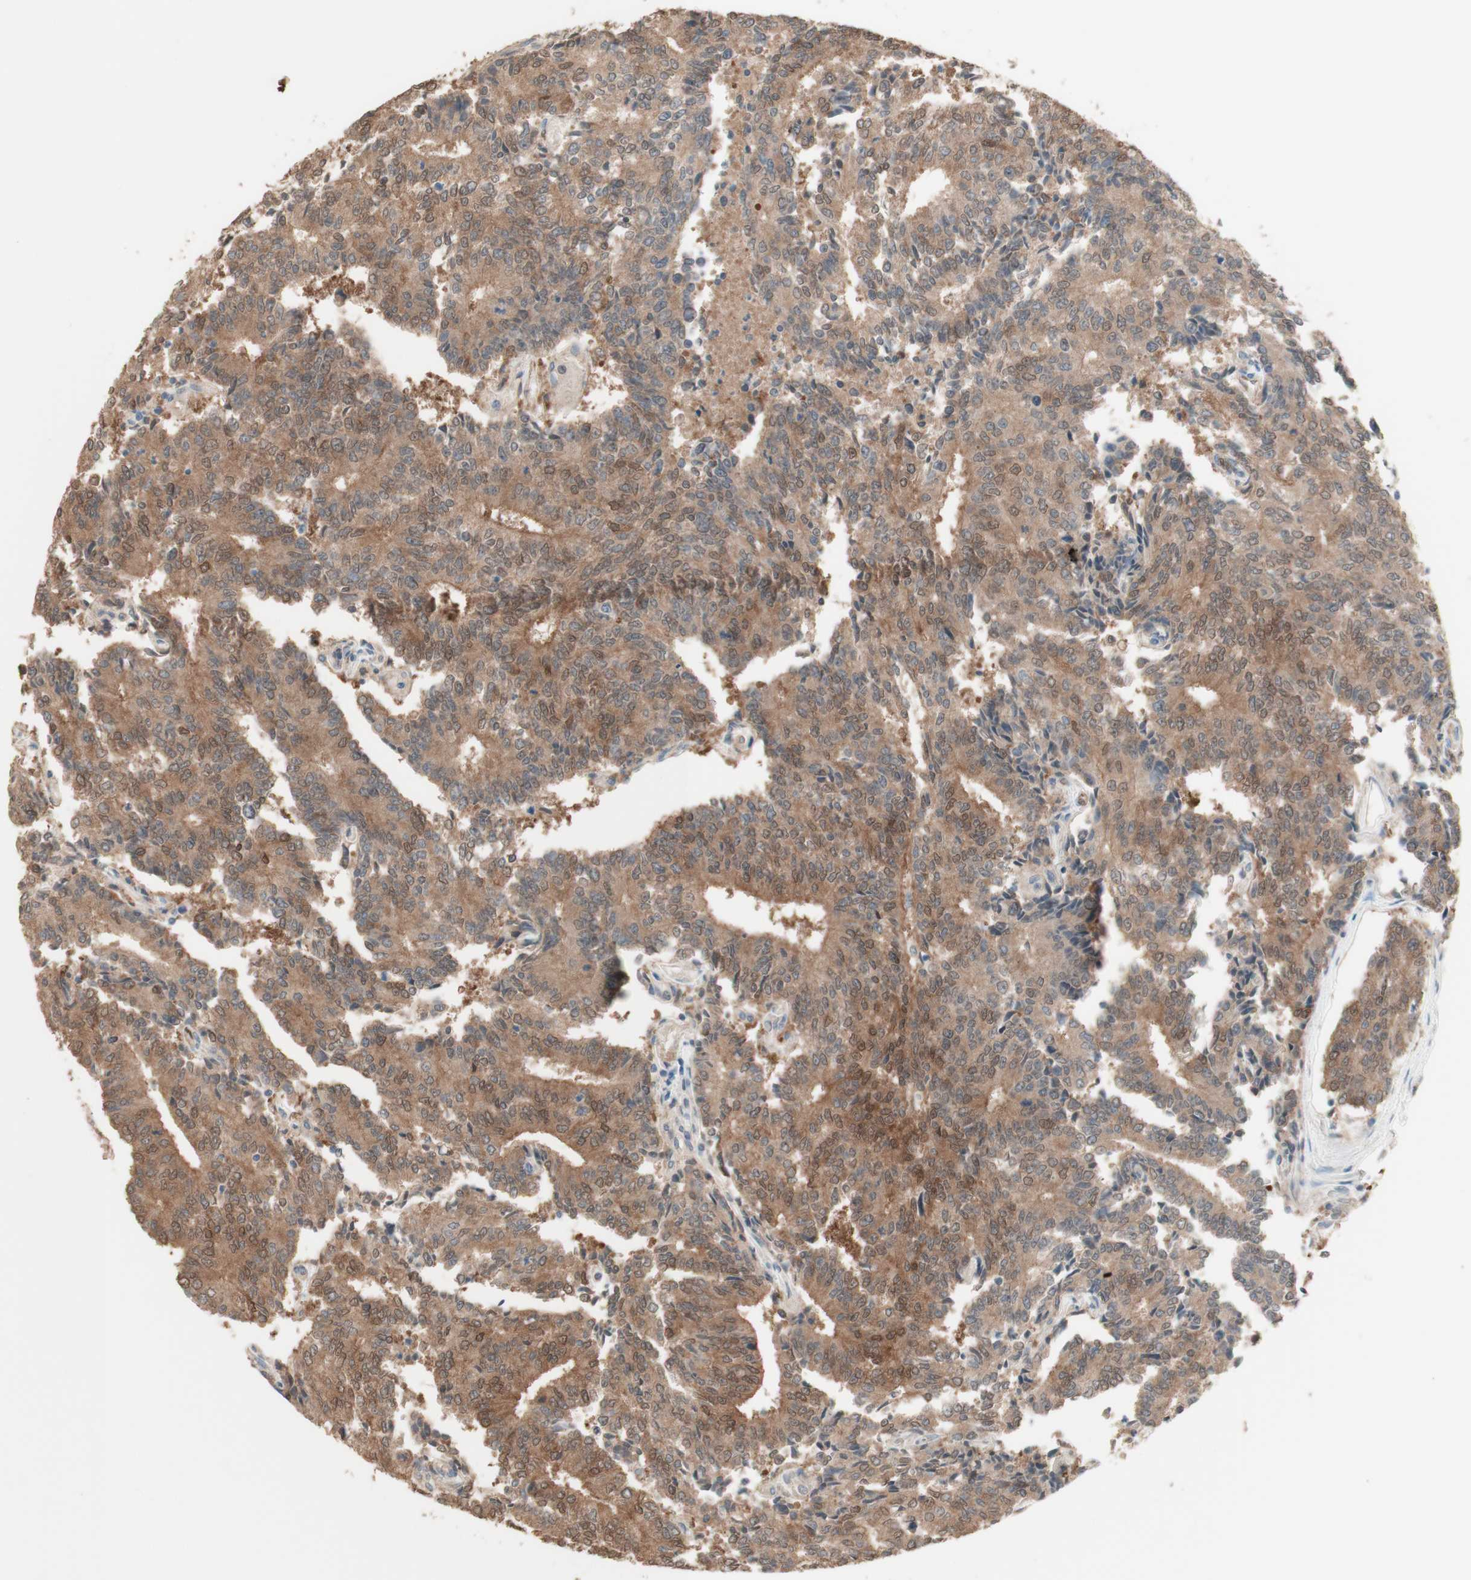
{"staining": {"intensity": "moderate", "quantity": ">75%", "location": "cytoplasmic/membranous,nuclear"}, "tissue": "prostate cancer", "cell_type": "Tumor cells", "image_type": "cancer", "snomed": [{"axis": "morphology", "description": "Normal tissue, NOS"}, {"axis": "morphology", "description": "Adenocarcinoma, High grade"}, {"axis": "topography", "description": "Prostate"}, {"axis": "topography", "description": "Seminal veicle"}], "caption": "Immunohistochemical staining of human prostate high-grade adenocarcinoma shows medium levels of moderate cytoplasmic/membranous and nuclear protein positivity in about >75% of tumor cells.", "gene": "COMT", "patient": {"sex": "male", "age": 55}}